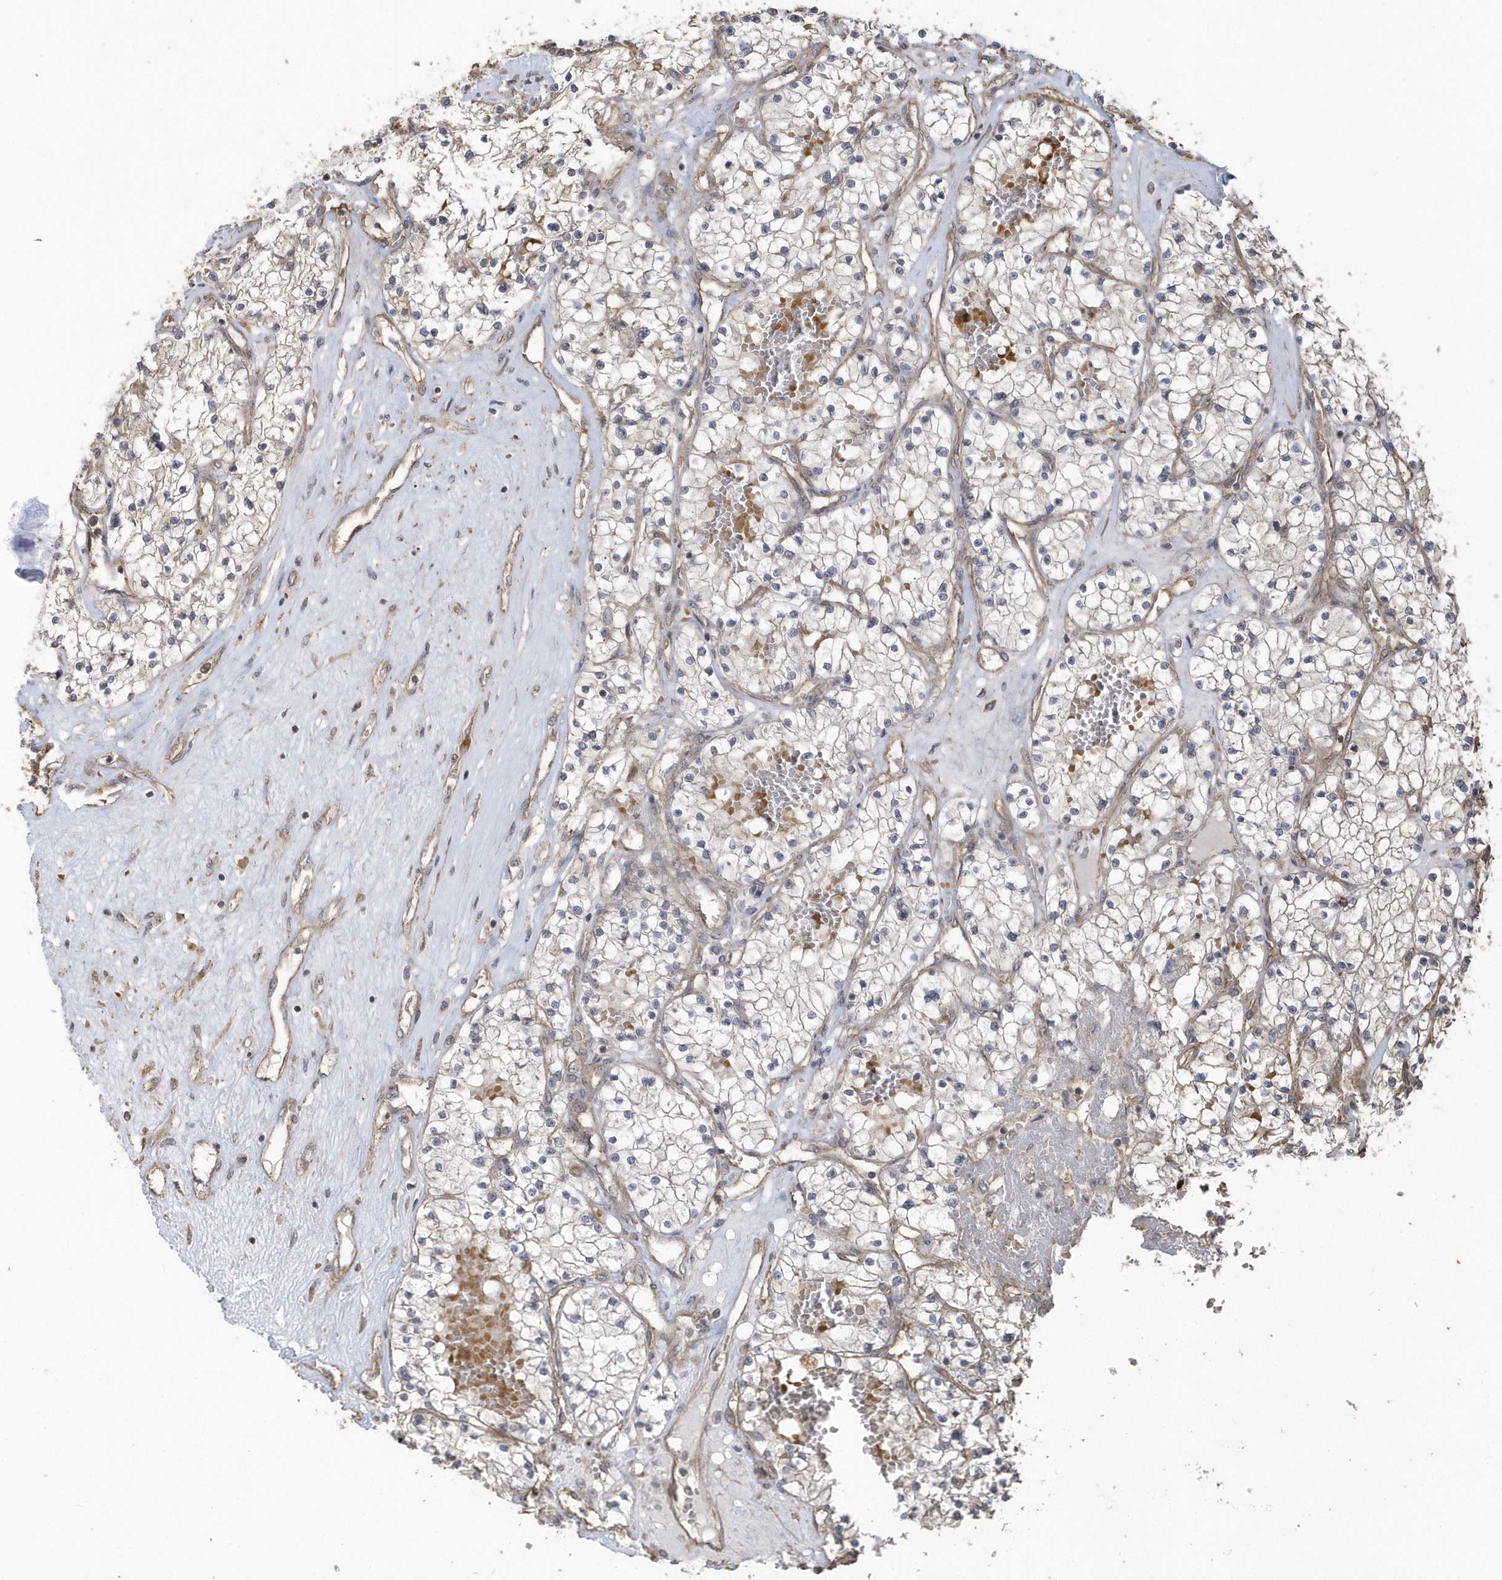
{"staining": {"intensity": "weak", "quantity": "25%-75%", "location": "cytoplasmic/membranous"}, "tissue": "renal cancer", "cell_type": "Tumor cells", "image_type": "cancer", "snomed": [{"axis": "morphology", "description": "Normal tissue, NOS"}, {"axis": "morphology", "description": "Adenocarcinoma, NOS"}, {"axis": "topography", "description": "Kidney"}], "caption": "This is an image of immunohistochemistry (IHC) staining of renal cancer (adenocarcinoma), which shows weak expression in the cytoplasmic/membranous of tumor cells.", "gene": "HERPUD1", "patient": {"sex": "male", "age": 68}}